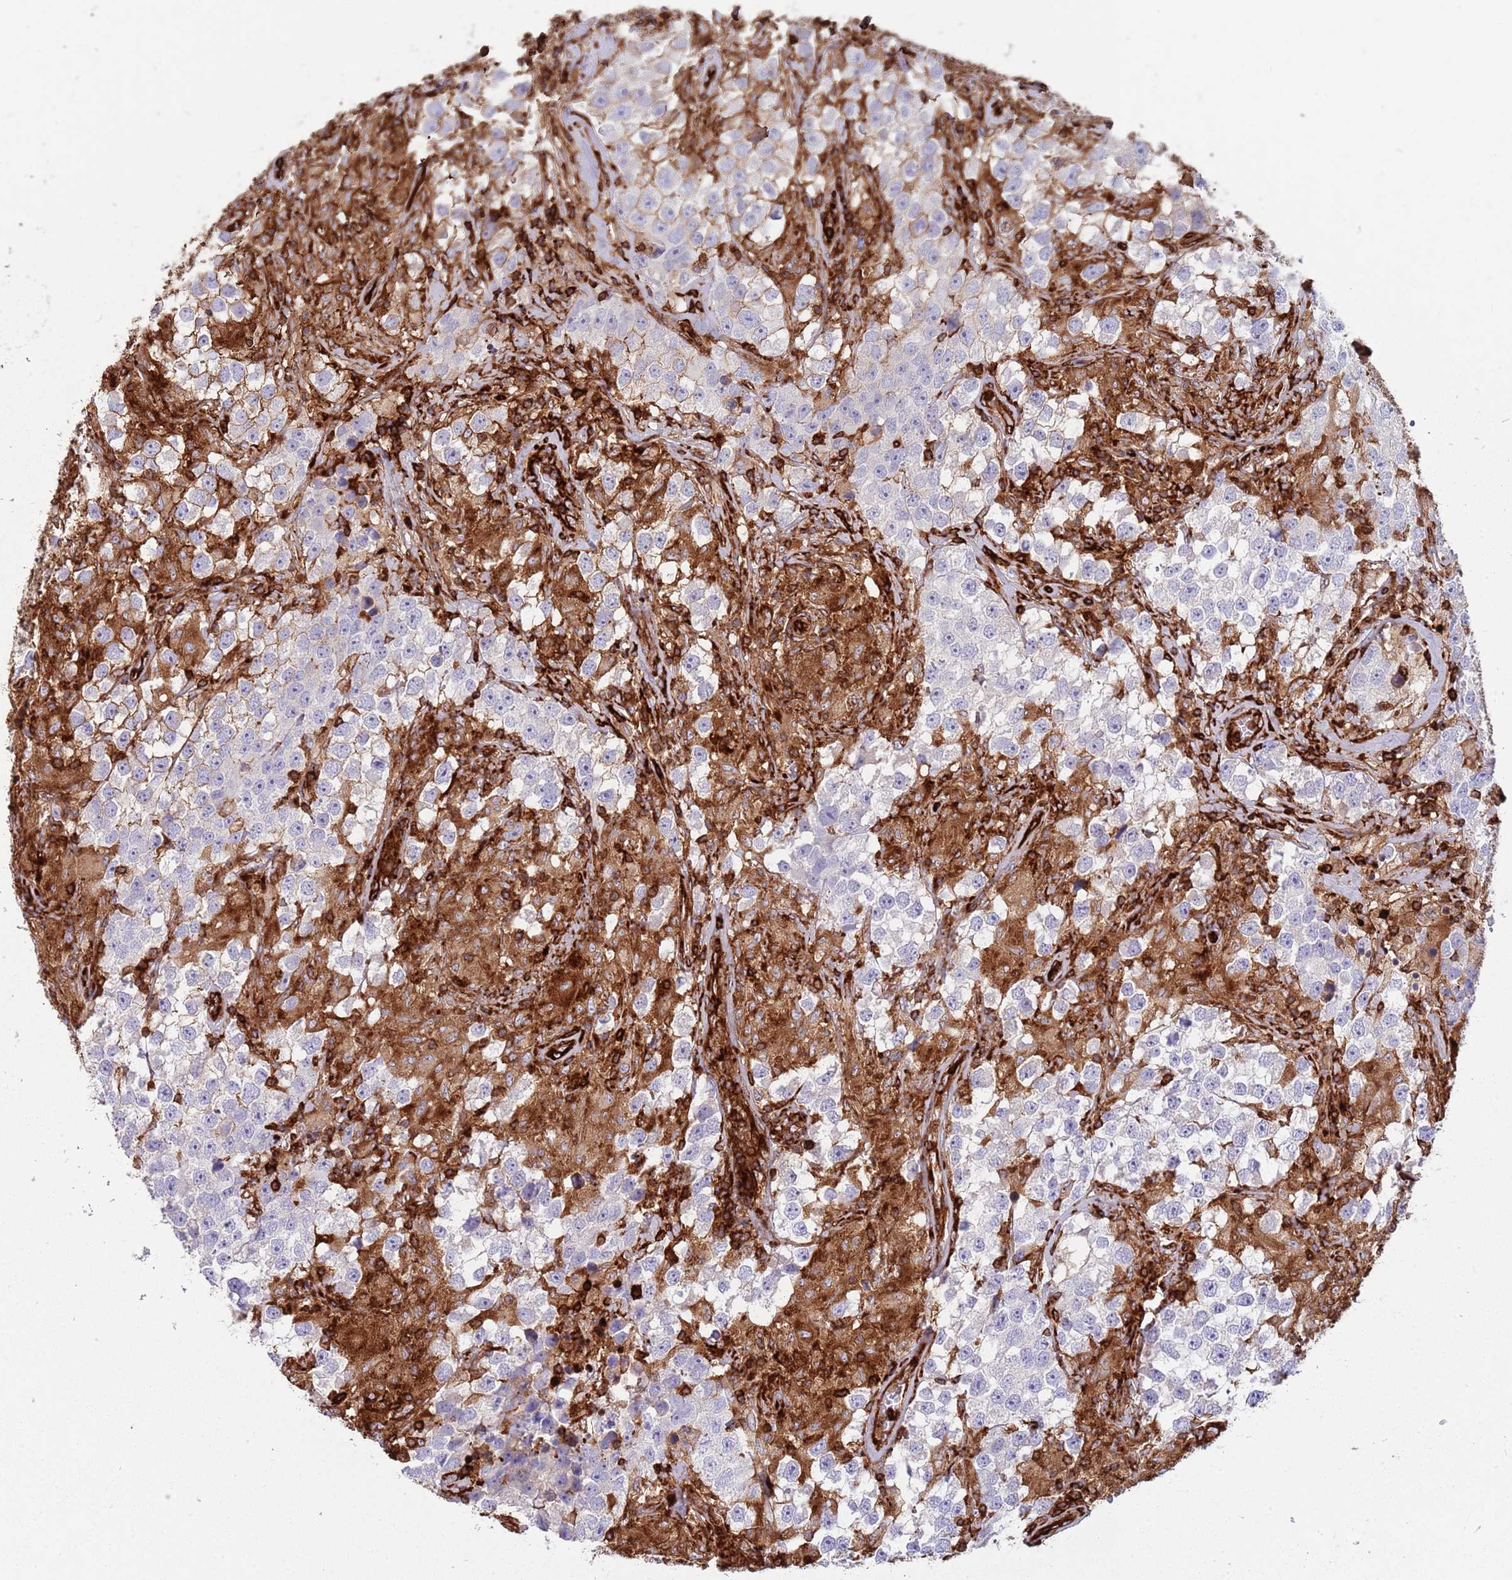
{"staining": {"intensity": "negative", "quantity": "none", "location": "none"}, "tissue": "testis cancer", "cell_type": "Tumor cells", "image_type": "cancer", "snomed": [{"axis": "morphology", "description": "Seminoma, NOS"}, {"axis": "topography", "description": "Testis"}], "caption": "The image reveals no significant staining in tumor cells of testis cancer.", "gene": "KBTBD7", "patient": {"sex": "male", "age": 46}}